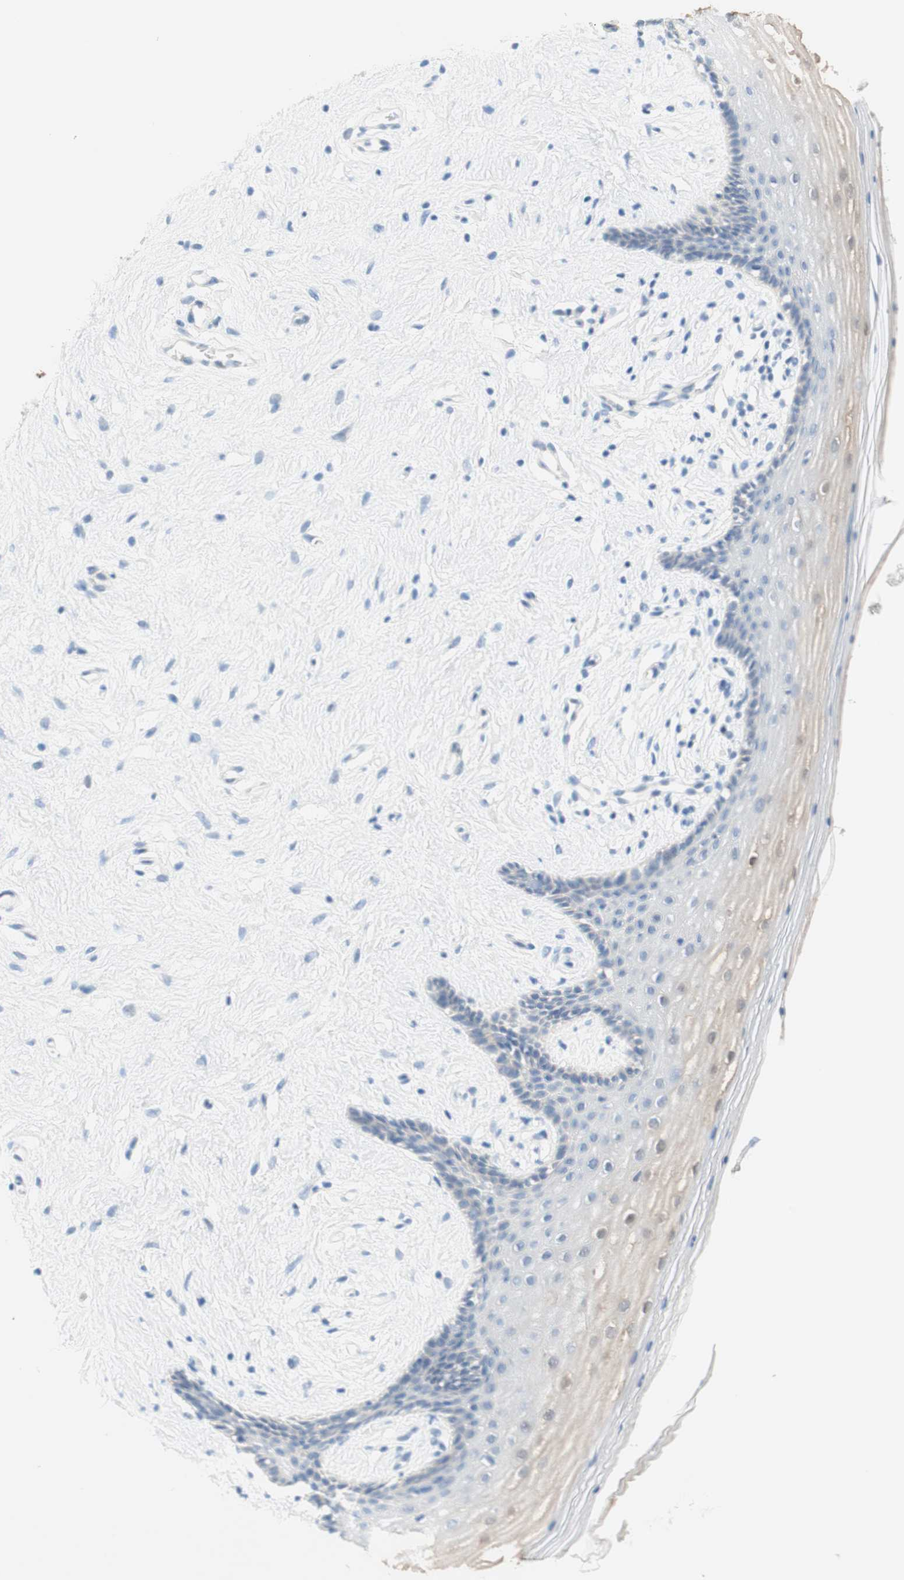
{"staining": {"intensity": "weak", "quantity": "25%-75%", "location": "cytoplasmic/membranous,nuclear"}, "tissue": "vagina", "cell_type": "Squamous epithelial cells", "image_type": "normal", "snomed": [{"axis": "morphology", "description": "Normal tissue, NOS"}, {"axis": "topography", "description": "Vagina"}], "caption": "Squamous epithelial cells display low levels of weak cytoplasmic/membranous,nuclear staining in about 25%-75% of cells in unremarkable vagina.", "gene": "ENTREP2", "patient": {"sex": "female", "age": 44}}